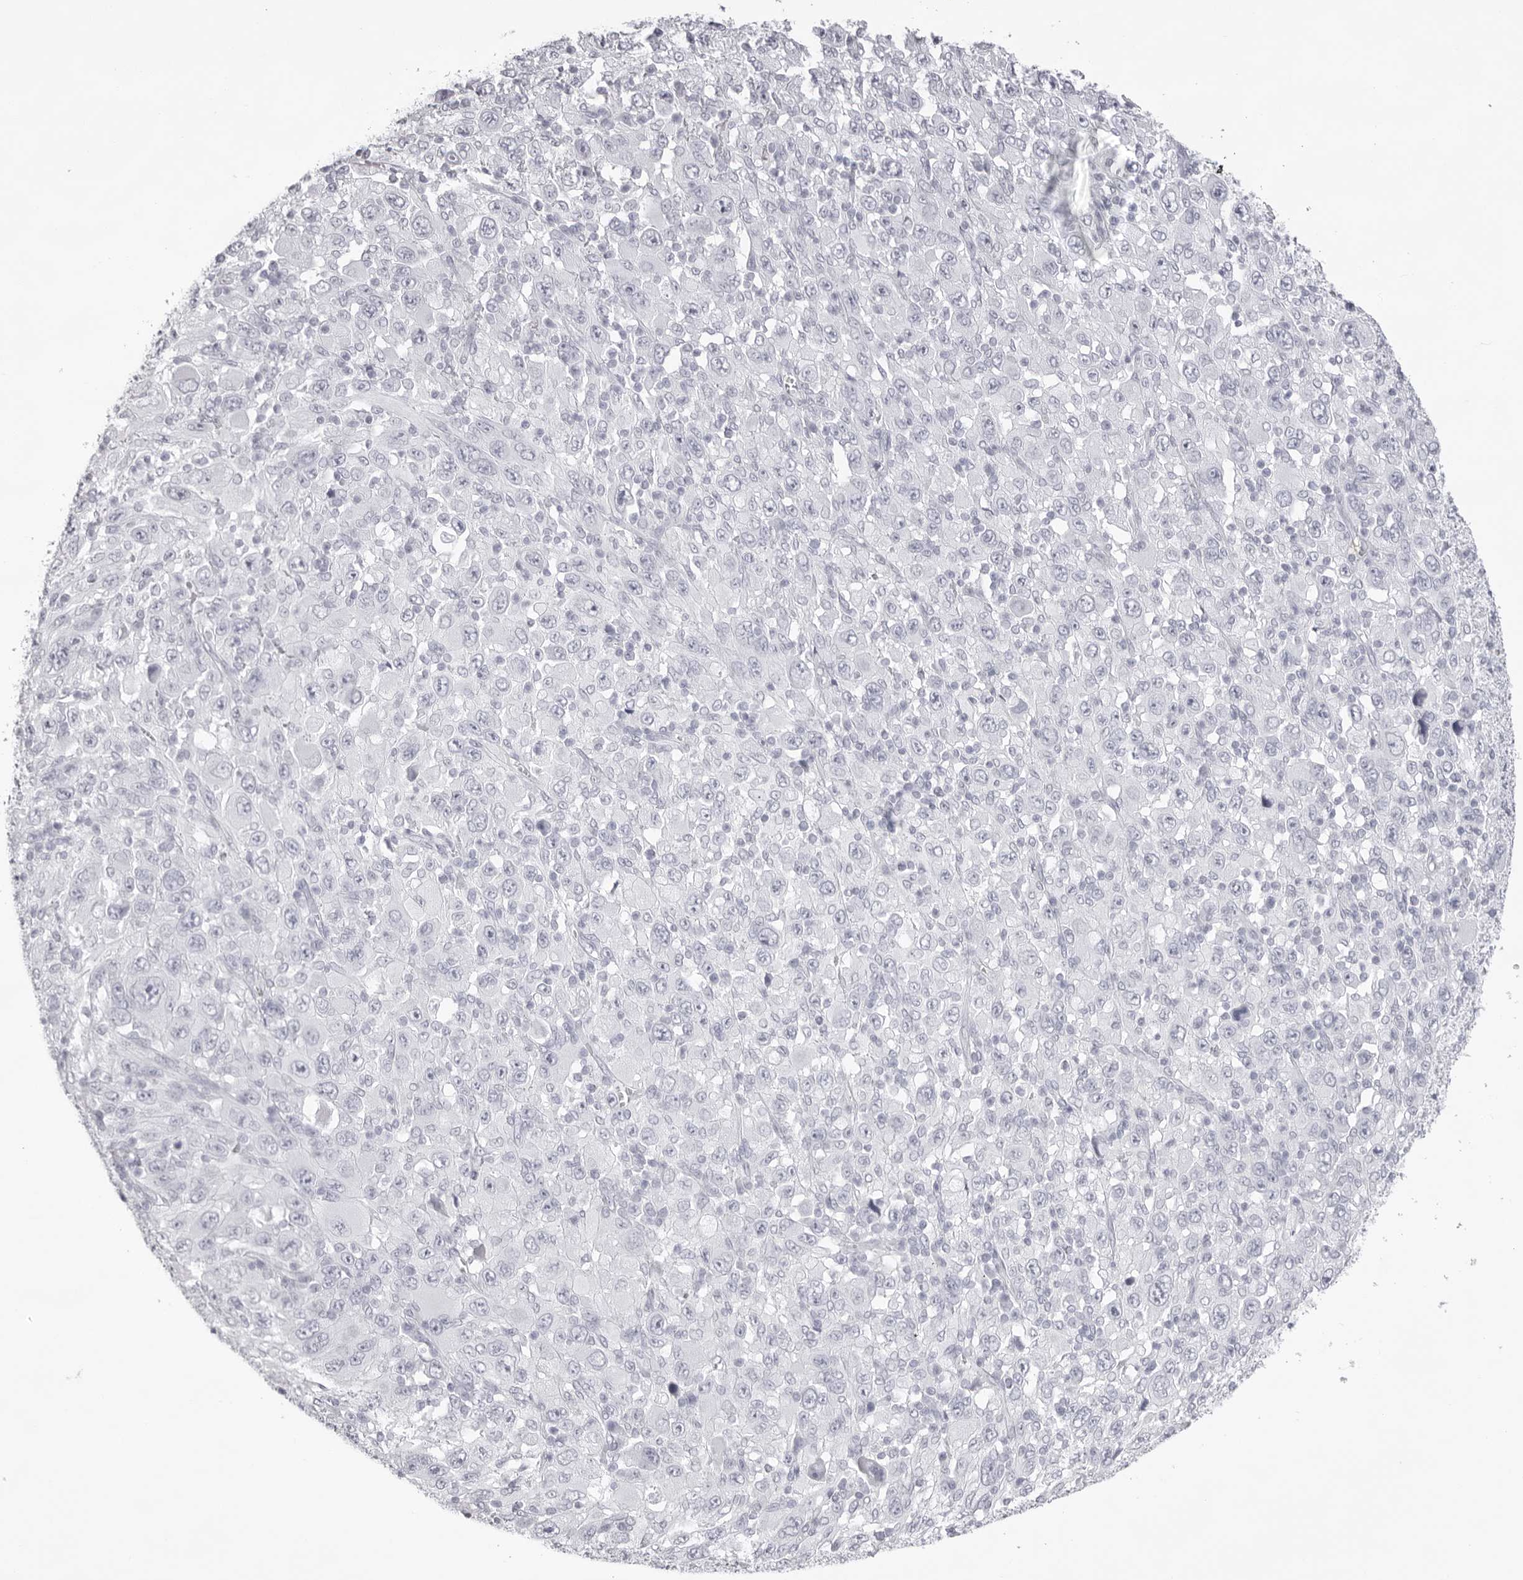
{"staining": {"intensity": "negative", "quantity": "none", "location": "none"}, "tissue": "melanoma", "cell_type": "Tumor cells", "image_type": "cancer", "snomed": [{"axis": "morphology", "description": "Malignant melanoma, Metastatic site"}, {"axis": "topography", "description": "Skin"}], "caption": "High power microscopy image of an IHC histopathology image of melanoma, revealing no significant expression in tumor cells.", "gene": "SPTA1", "patient": {"sex": "female", "age": 56}}